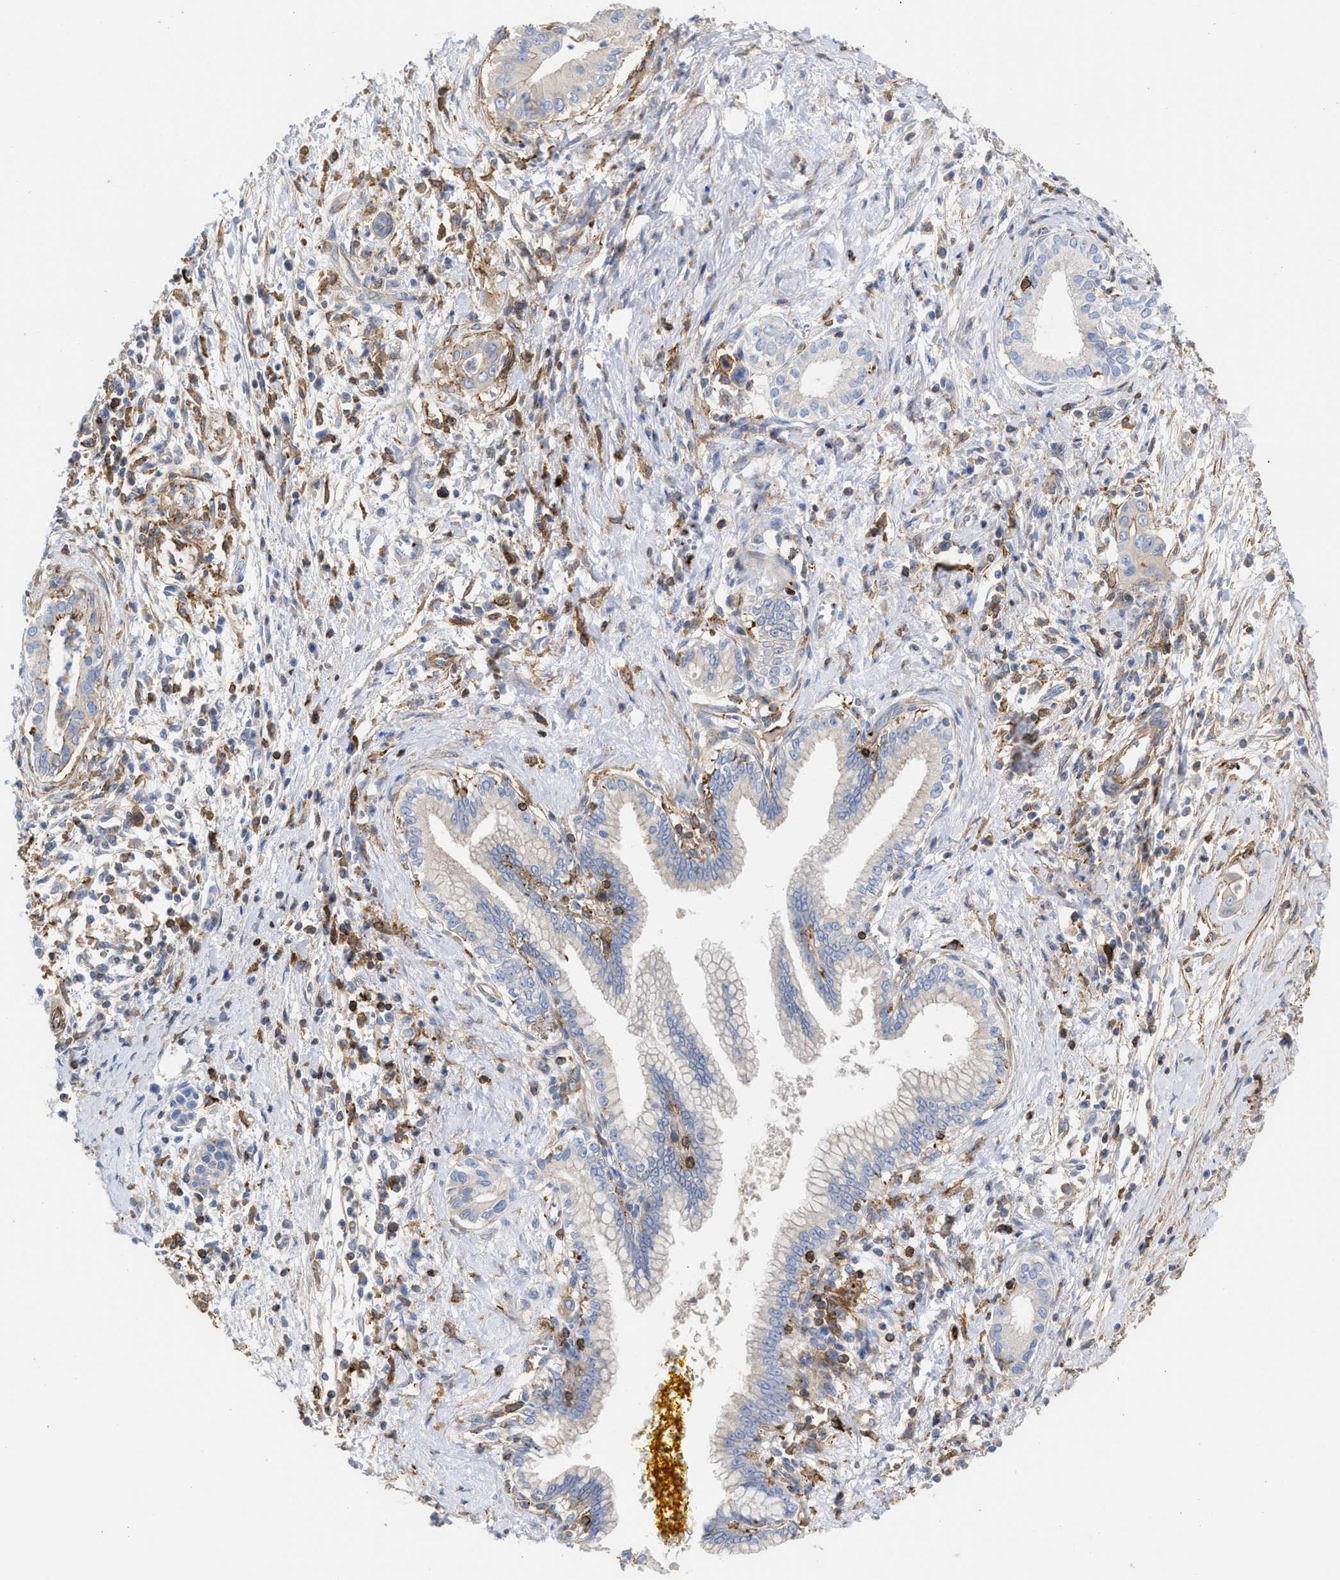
{"staining": {"intensity": "negative", "quantity": "none", "location": "none"}, "tissue": "pancreatic cancer", "cell_type": "Tumor cells", "image_type": "cancer", "snomed": [{"axis": "morphology", "description": "Adenocarcinoma, NOS"}, {"axis": "topography", "description": "Pancreas"}], "caption": "High magnification brightfield microscopy of pancreatic cancer stained with DAB (3,3'-diaminobenzidine) (brown) and counterstained with hematoxylin (blue): tumor cells show no significant expression.", "gene": "HS3ST5", "patient": {"sex": "male", "age": 58}}